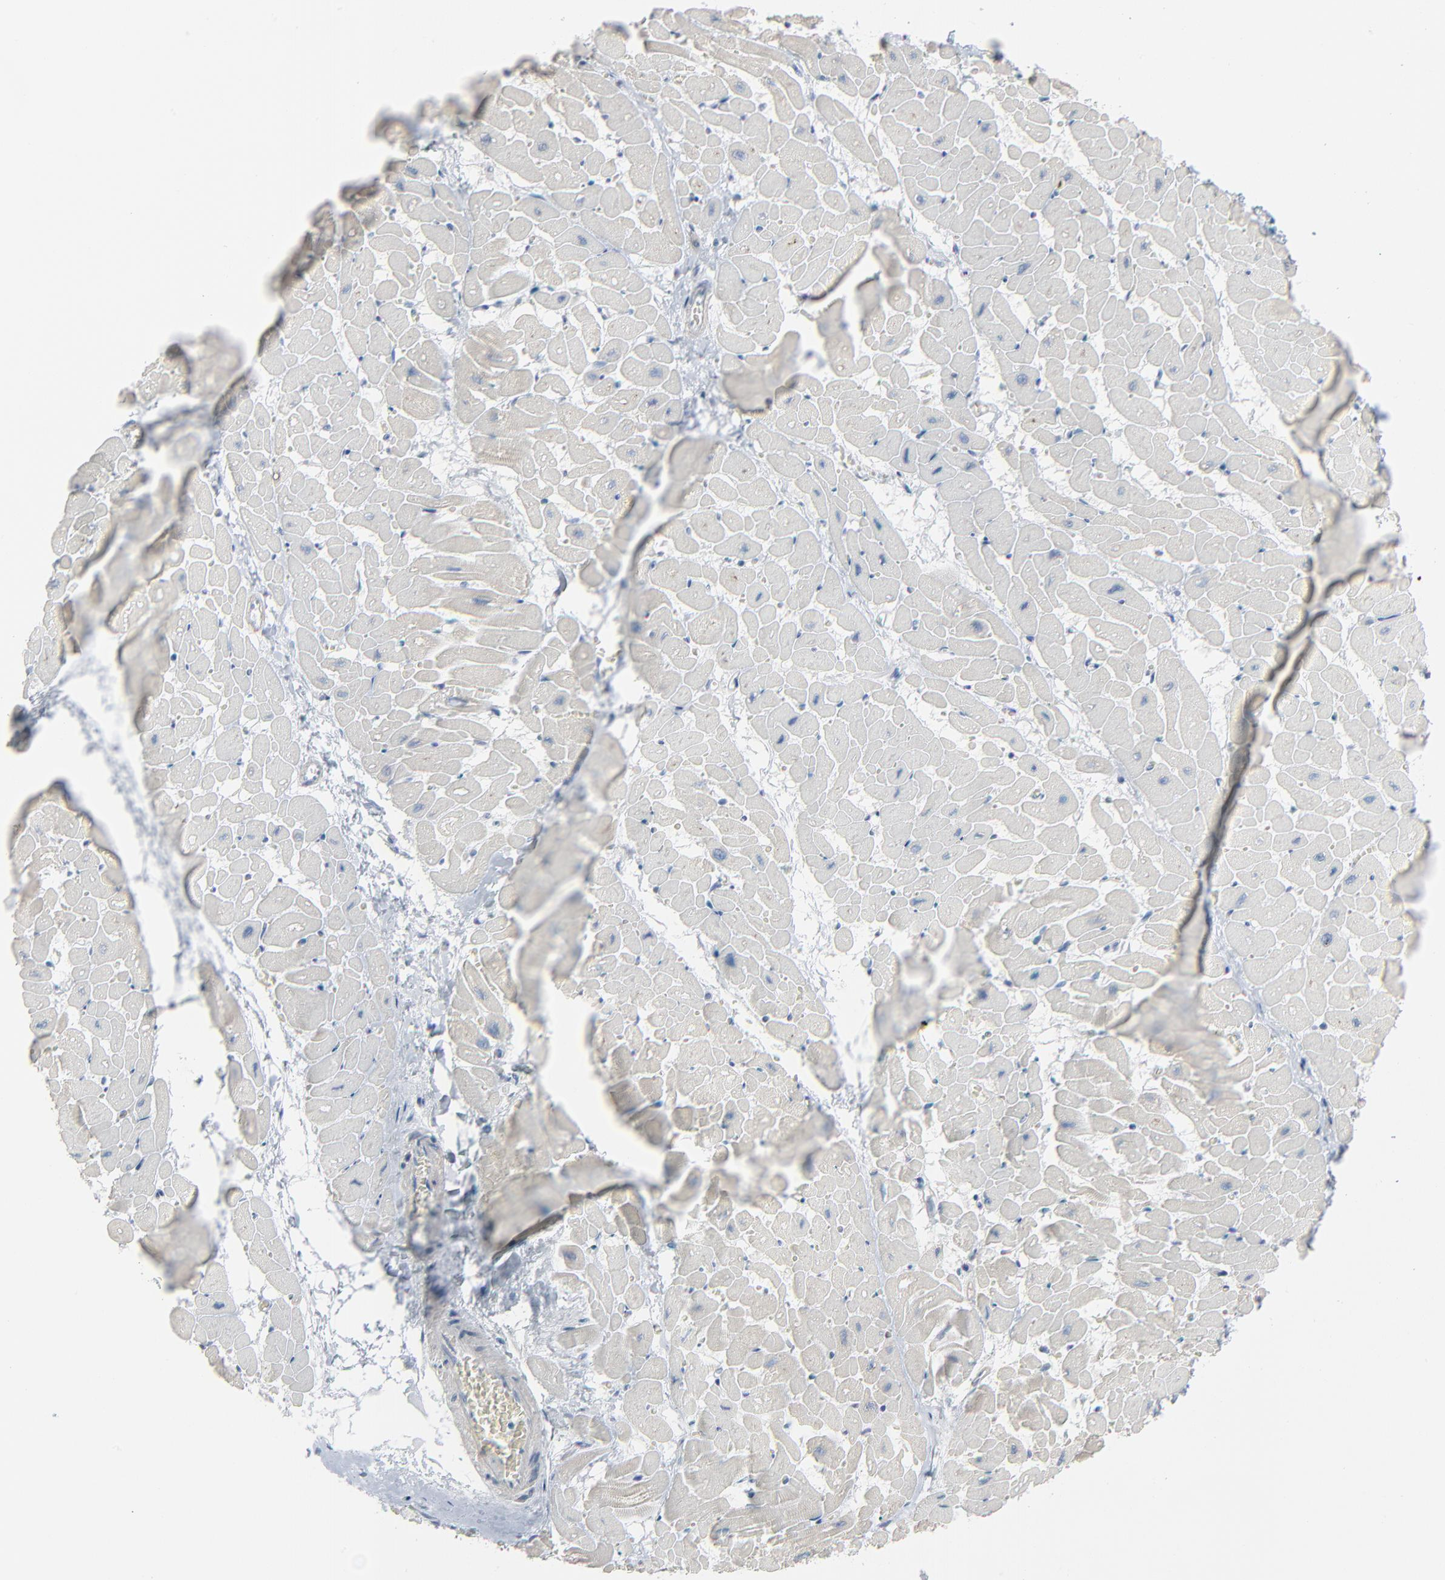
{"staining": {"intensity": "weak", "quantity": ">75%", "location": "cytoplasmic/membranous"}, "tissue": "heart muscle", "cell_type": "Cardiomyocytes", "image_type": "normal", "snomed": [{"axis": "morphology", "description": "Normal tissue, NOS"}, {"axis": "topography", "description": "Heart"}], "caption": "This photomicrograph demonstrates immunohistochemistry staining of normal human heart muscle, with low weak cytoplasmic/membranous positivity in about >75% of cardiomyocytes.", "gene": "SAGE1", "patient": {"sex": "male", "age": 45}}